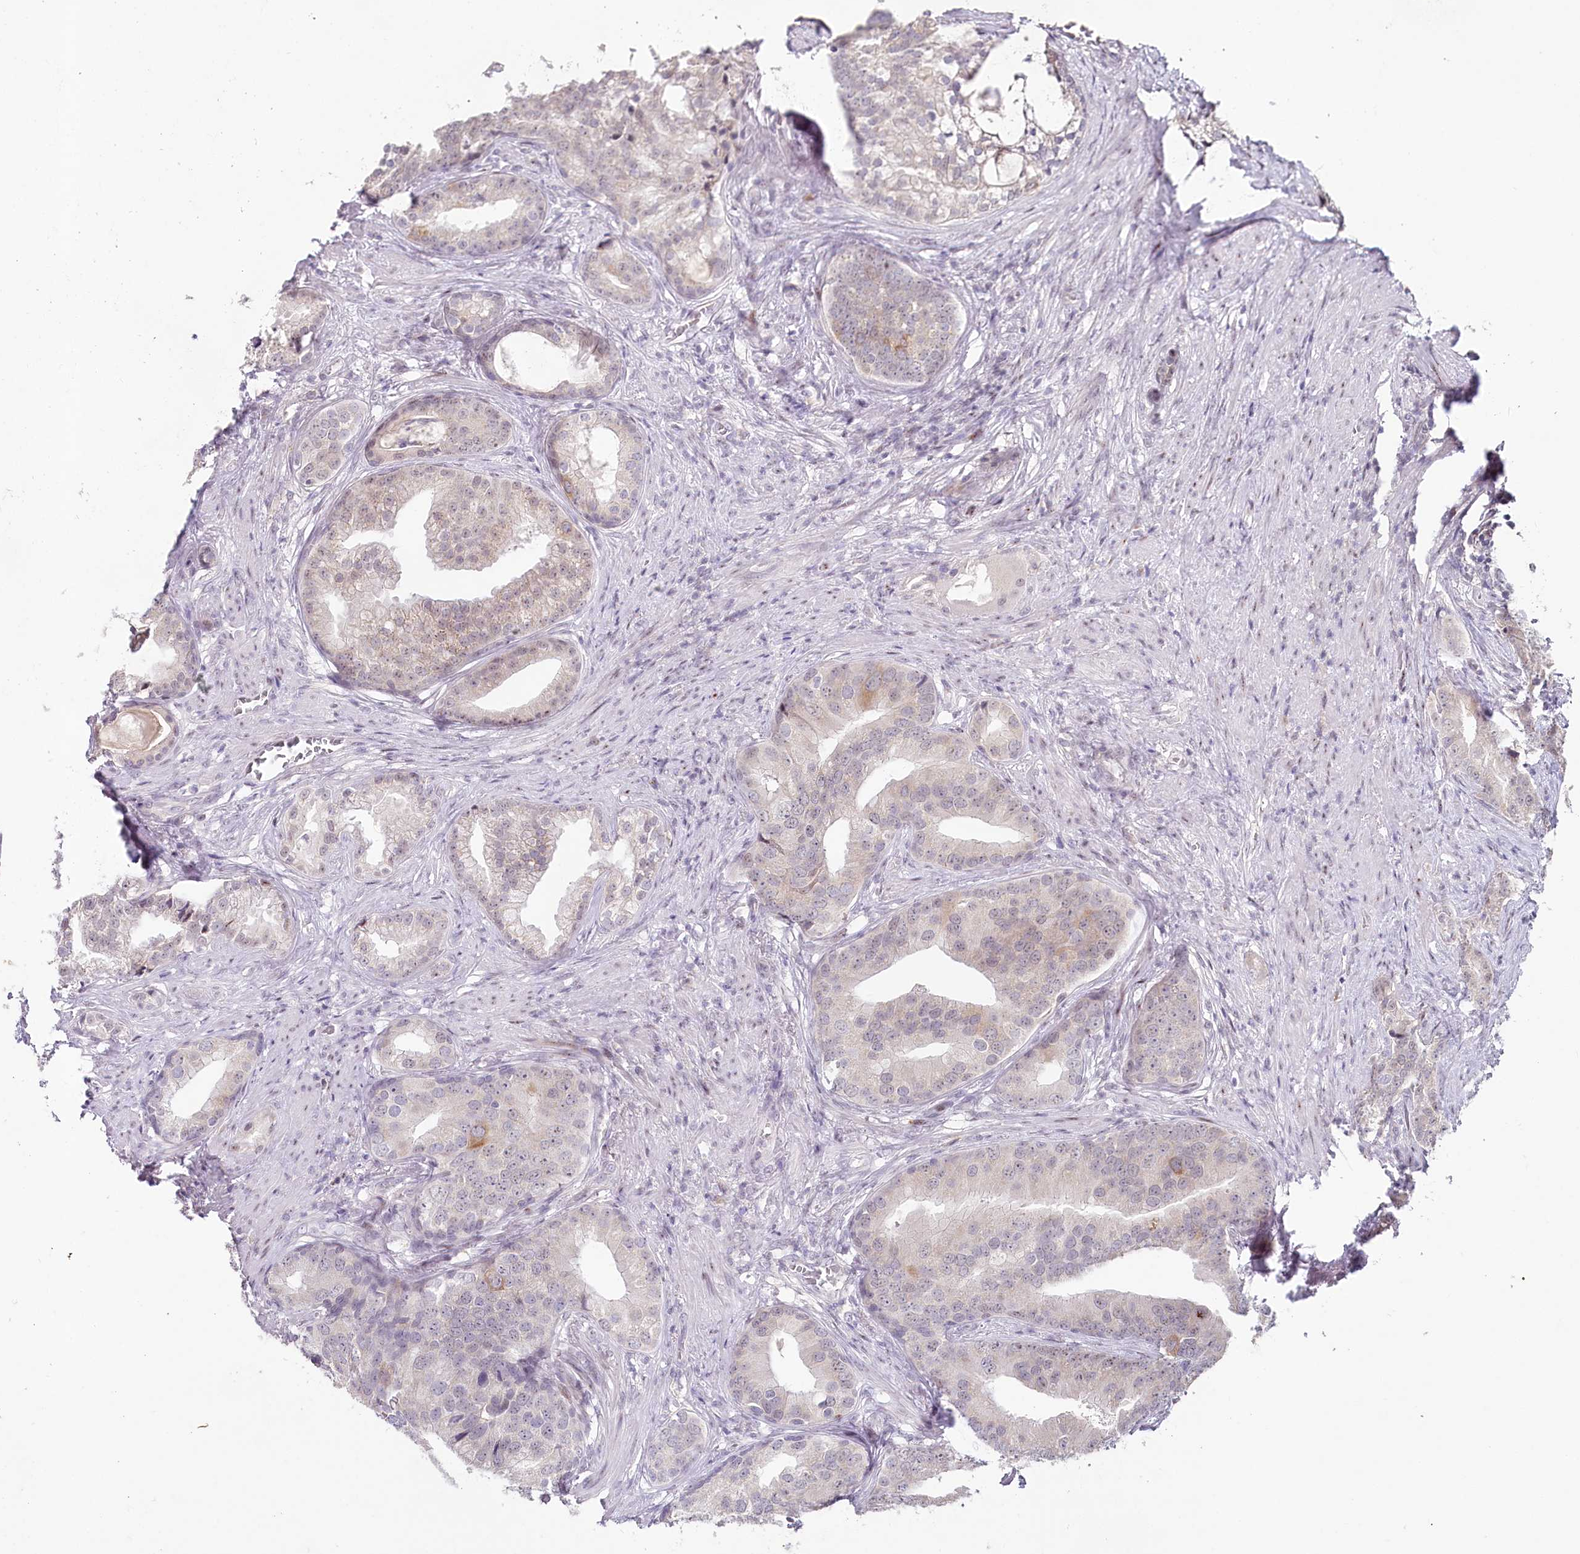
{"staining": {"intensity": "negative", "quantity": "none", "location": "none"}, "tissue": "prostate cancer", "cell_type": "Tumor cells", "image_type": "cancer", "snomed": [{"axis": "morphology", "description": "Adenocarcinoma, Low grade"}, {"axis": "topography", "description": "Prostate"}], "caption": "Histopathology image shows no significant protein positivity in tumor cells of prostate cancer (low-grade adenocarcinoma).", "gene": "HPD", "patient": {"sex": "male", "age": 71}}